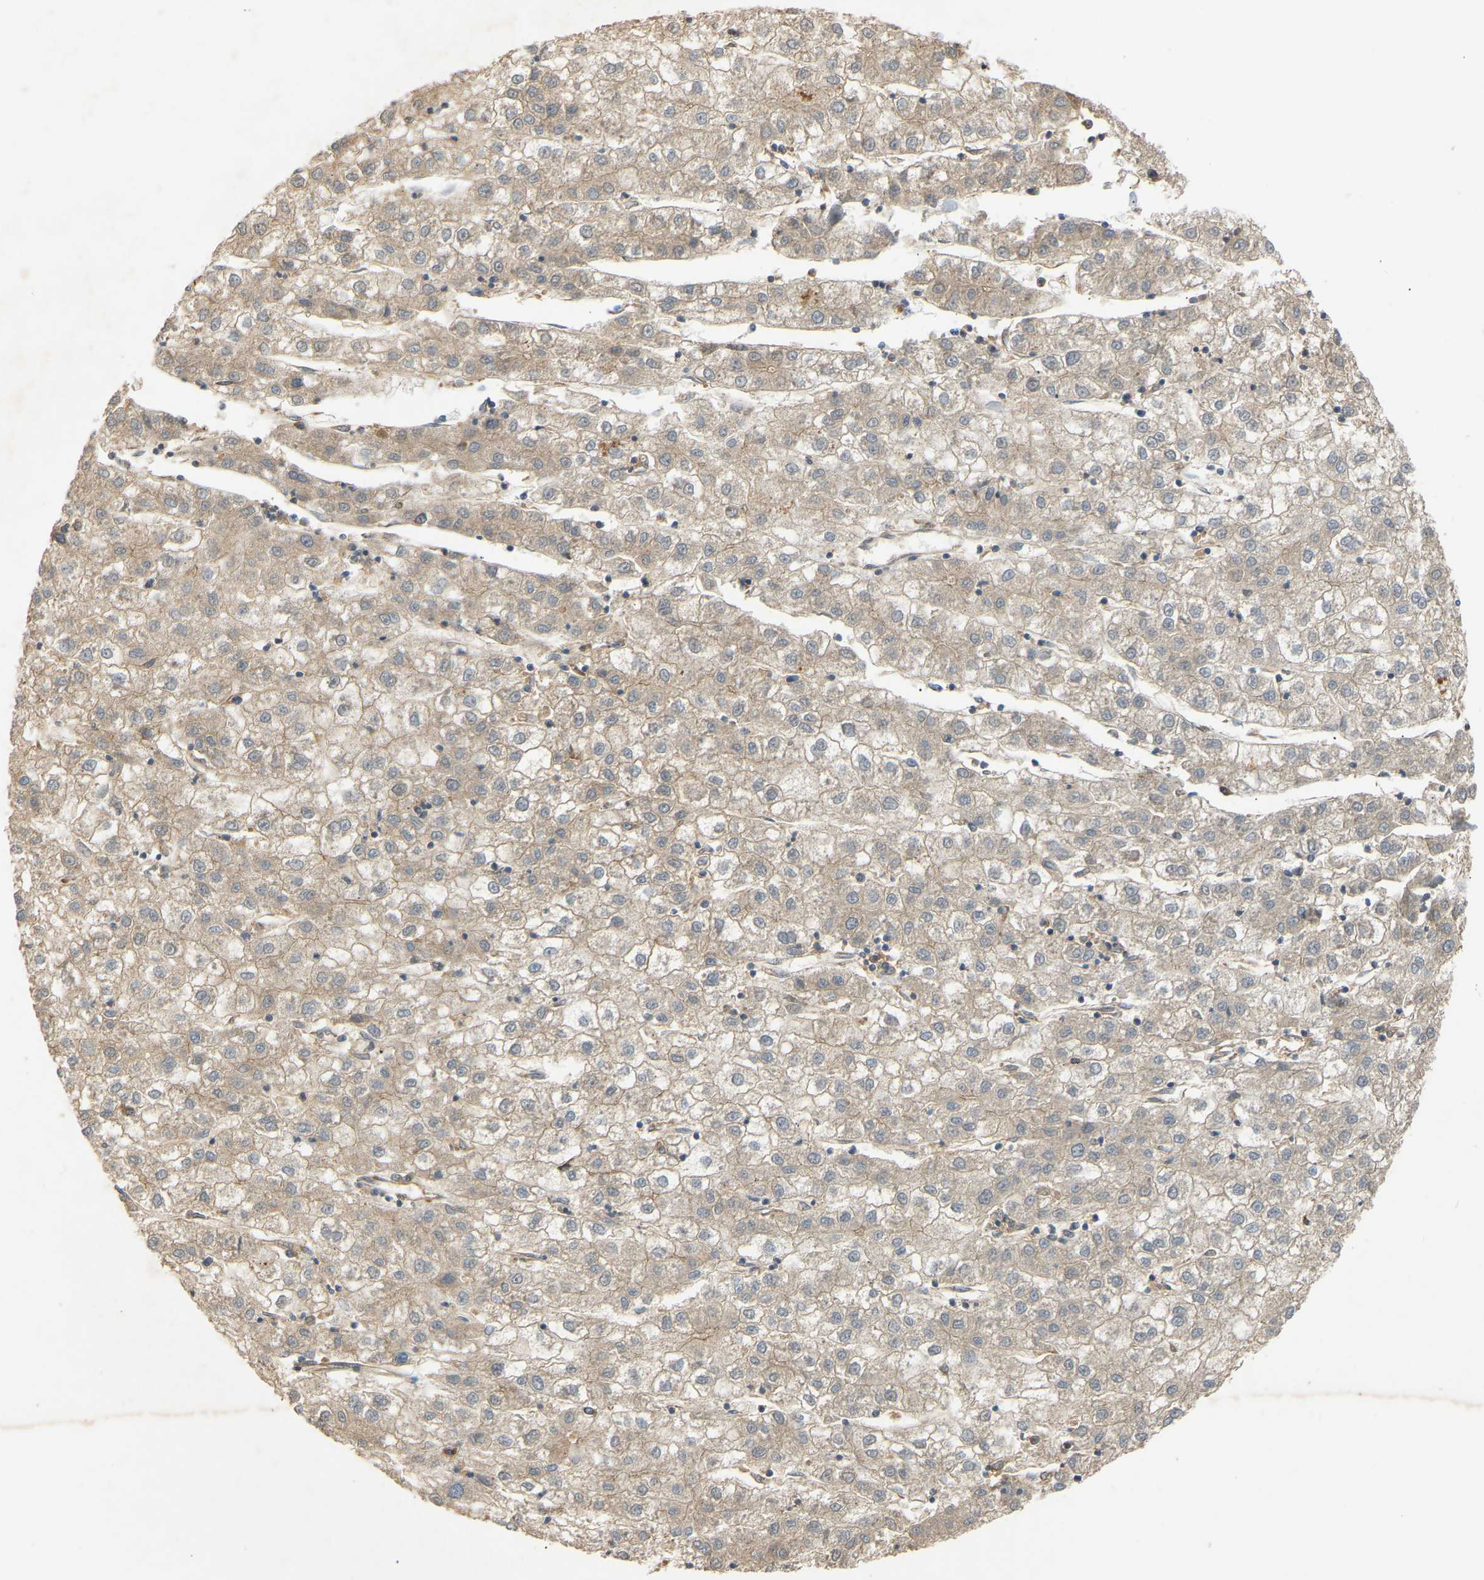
{"staining": {"intensity": "weak", "quantity": ">75%", "location": "cytoplasmic/membranous"}, "tissue": "liver cancer", "cell_type": "Tumor cells", "image_type": "cancer", "snomed": [{"axis": "morphology", "description": "Carcinoma, Hepatocellular, NOS"}, {"axis": "topography", "description": "Liver"}], "caption": "About >75% of tumor cells in hepatocellular carcinoma (liver) display weak cytoplasmic/membranous protein staining as visualized by brown immunohistochemical staining.", "gene": "PTCD1", "patient": {"sex": "male", "age": 72}}